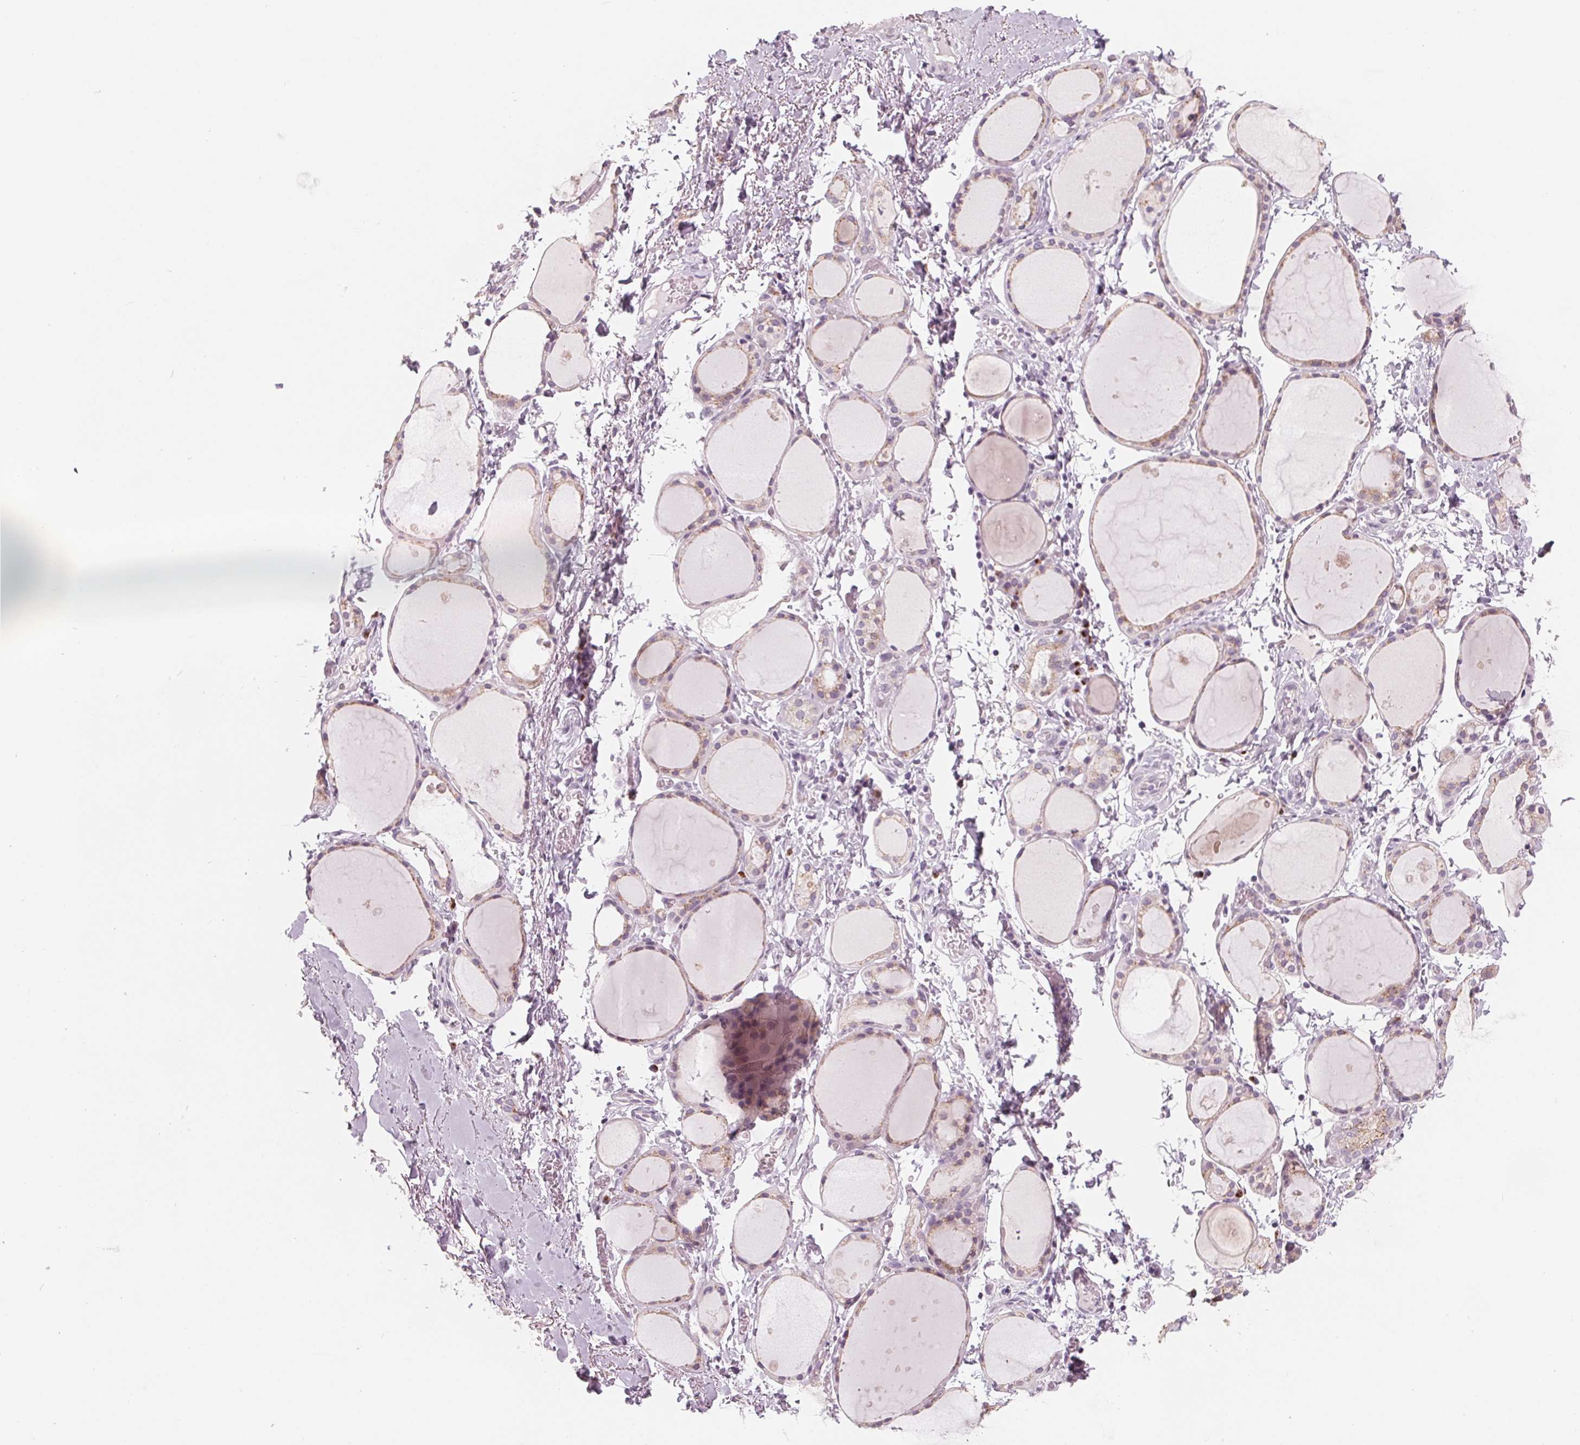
{"staining": {"intensity": "weak", "quantity": "25%-75%", "location": "cytoplasmic/membranous"}, "tissue": "thyroid gland", "cell_type": "Glandular cells", "image_type": "normal", "snomed": [{"axis": "morphology", "description": "Normal tissue, NOS"}, {"axis": "topography", "description": "Thyroid gland"}], "caption": "Immunohistochemistry (IHC) (DAB) staining of normal human thyroid gland exhibits weak cytoplasmic/membranous protein expression in about 25%-75% of glandular cells. (DAB (3,3'-diaminobenzidine) IHC, brown staining for protein, blue staining for nuclei).", "gene": "IL9R", "patient": {"sex": "male", "age": 68}}